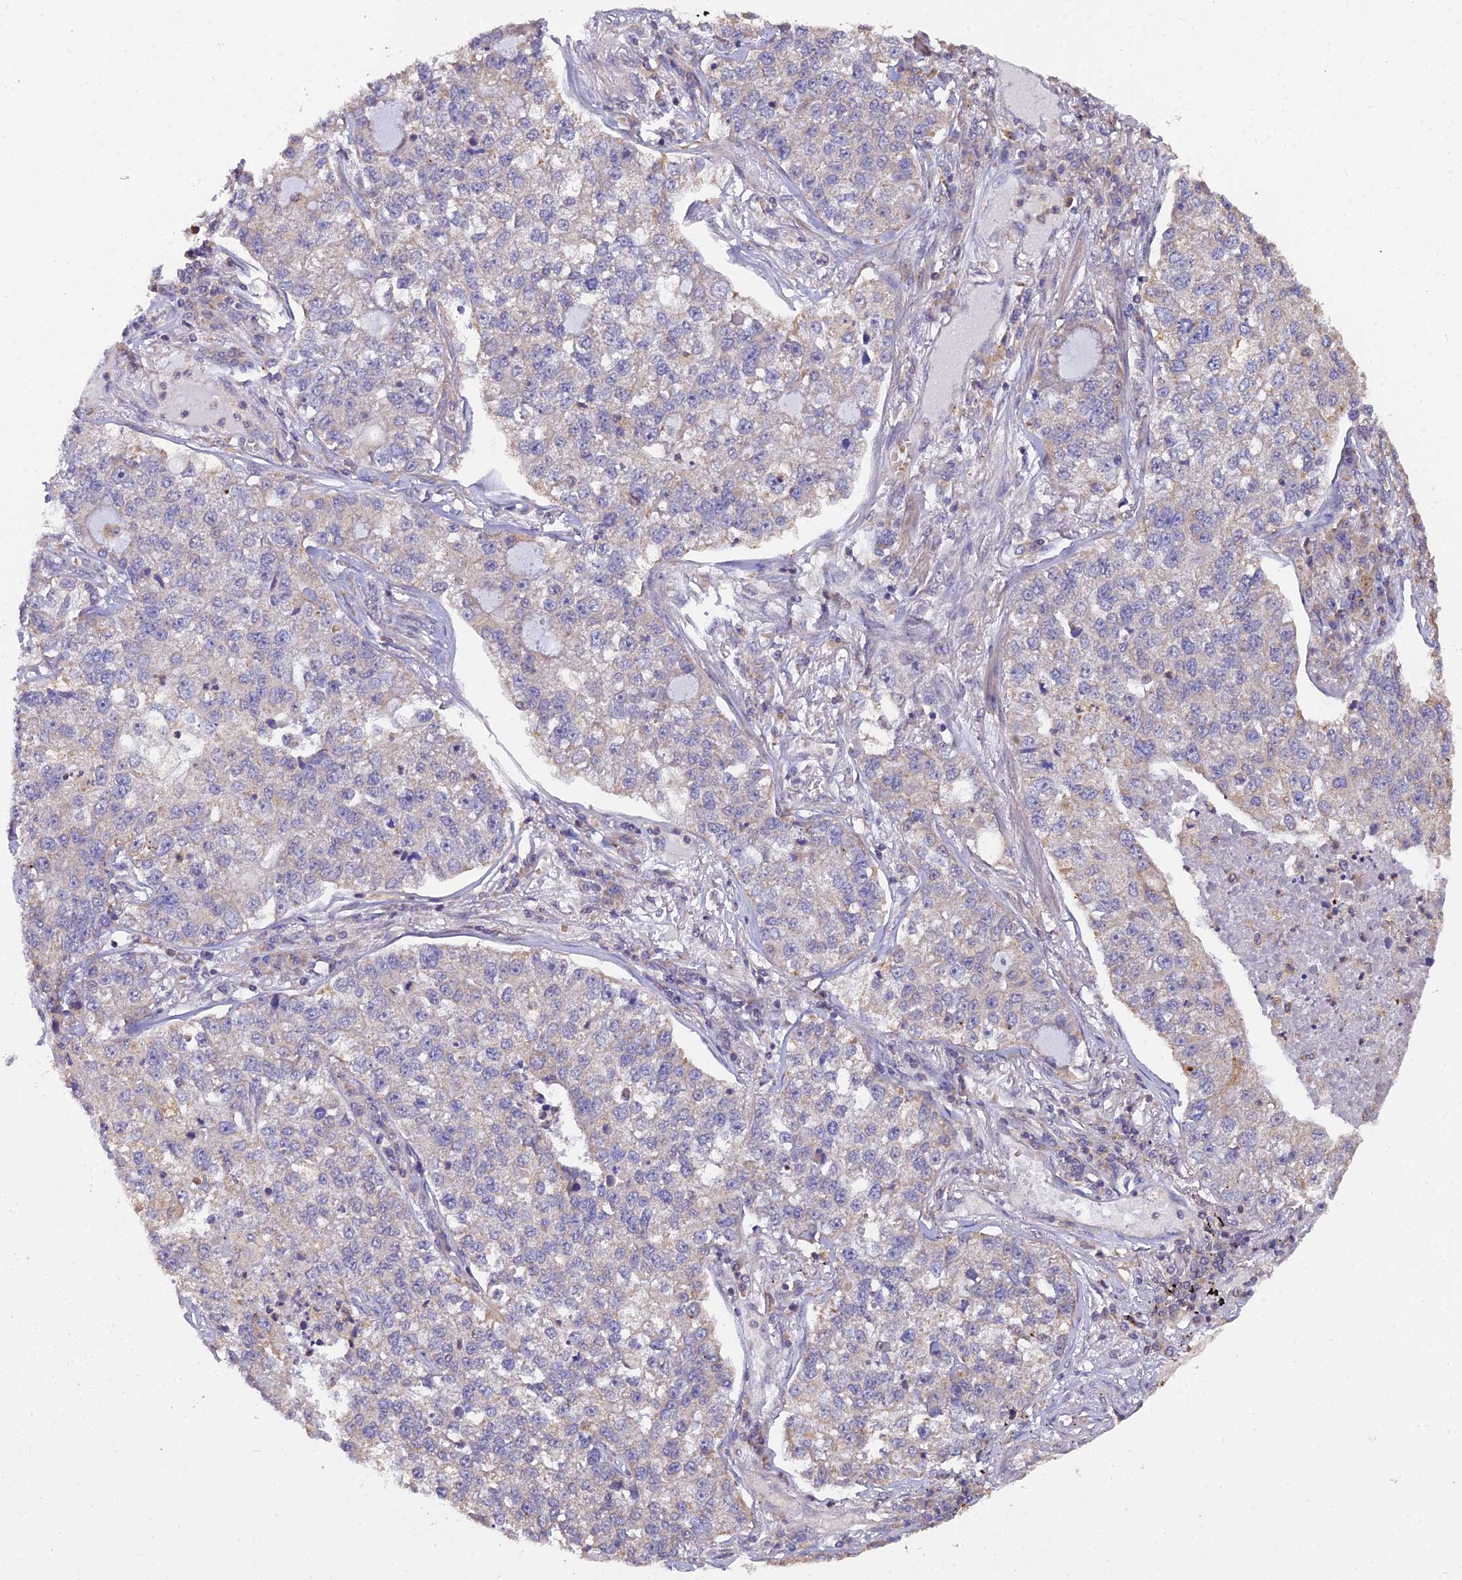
{"staining": {"intensity": "weak", "quantity": "<25%", "location": "cytoplasmic/membranous"}, "tissue": "lung cancer", "cell_type": "Tumor cells", "image_type": "cancer", "snomed": [{"axis": "morphology", "description": "Adenocarcinoma, NOS"}, {"axis": "topography", "description": "Lung"}], "caption": "Tumor cells are negative for protein expression in human adenocarcinoma (lung).", "gene": "ARL8B", "patient": {"sex": "male", "age": 49}}